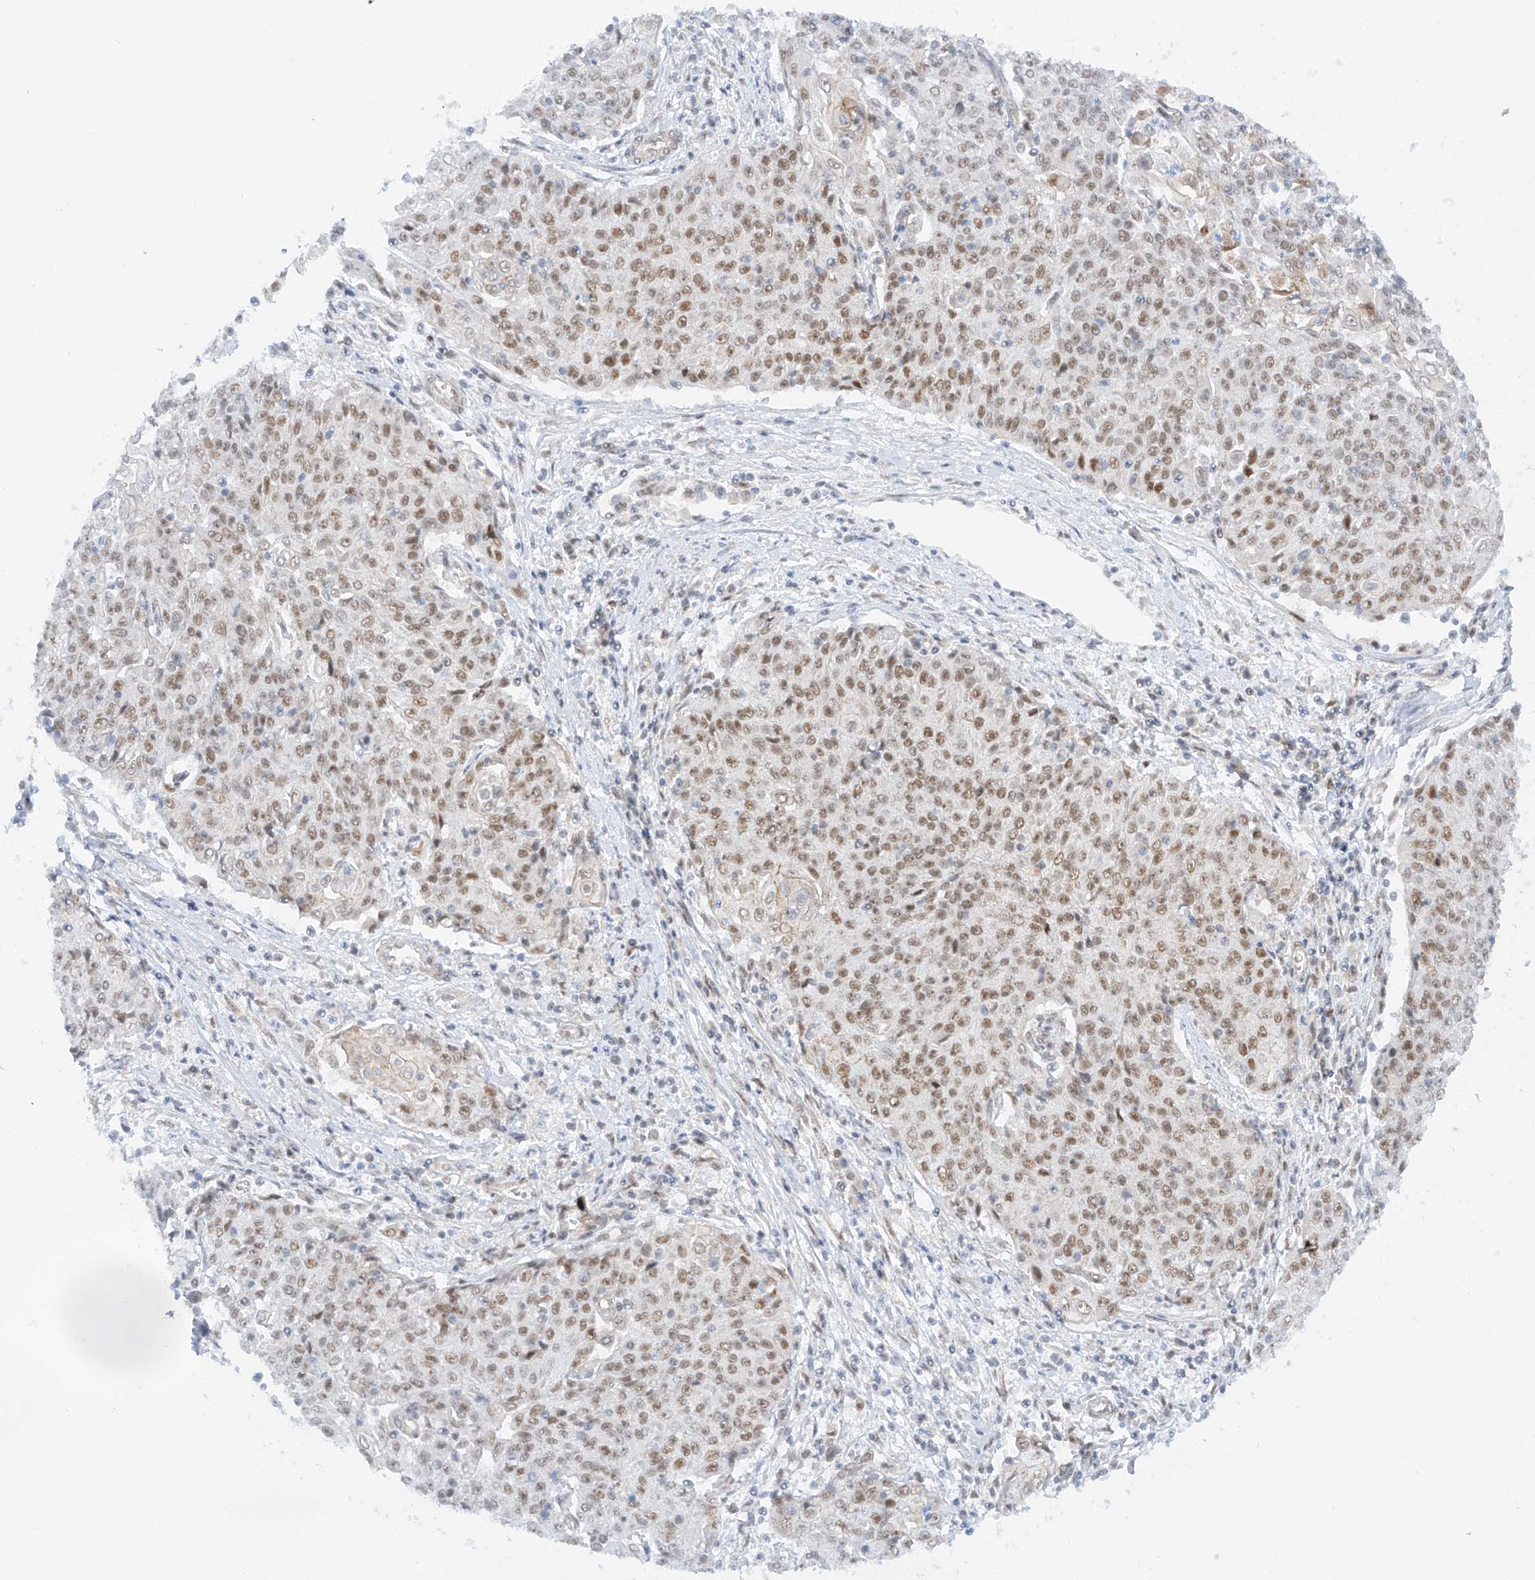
{"staining": {"intensity": "weak", "quantity": ">75%", "location": "nuclear"}, "tissue": "cervical cancer", "cell_type": "Tumor cells", "image_type": "cancer", "snomed": [{"axis": "morphology", "description": "Squamous cell carcinoma, NOS"}, {"axis": "topography", "description": "Cervix"}], "caption": "An immunohistochemistry (IHC) photomicrograph of neoplastic tissue is shown. Protein staining in brown labels weak nuclear positivity in cervical squamous cell carcinoma within tumor cells.", "gene": "POGK", "patient": {"sex": "female", "age": 48}}